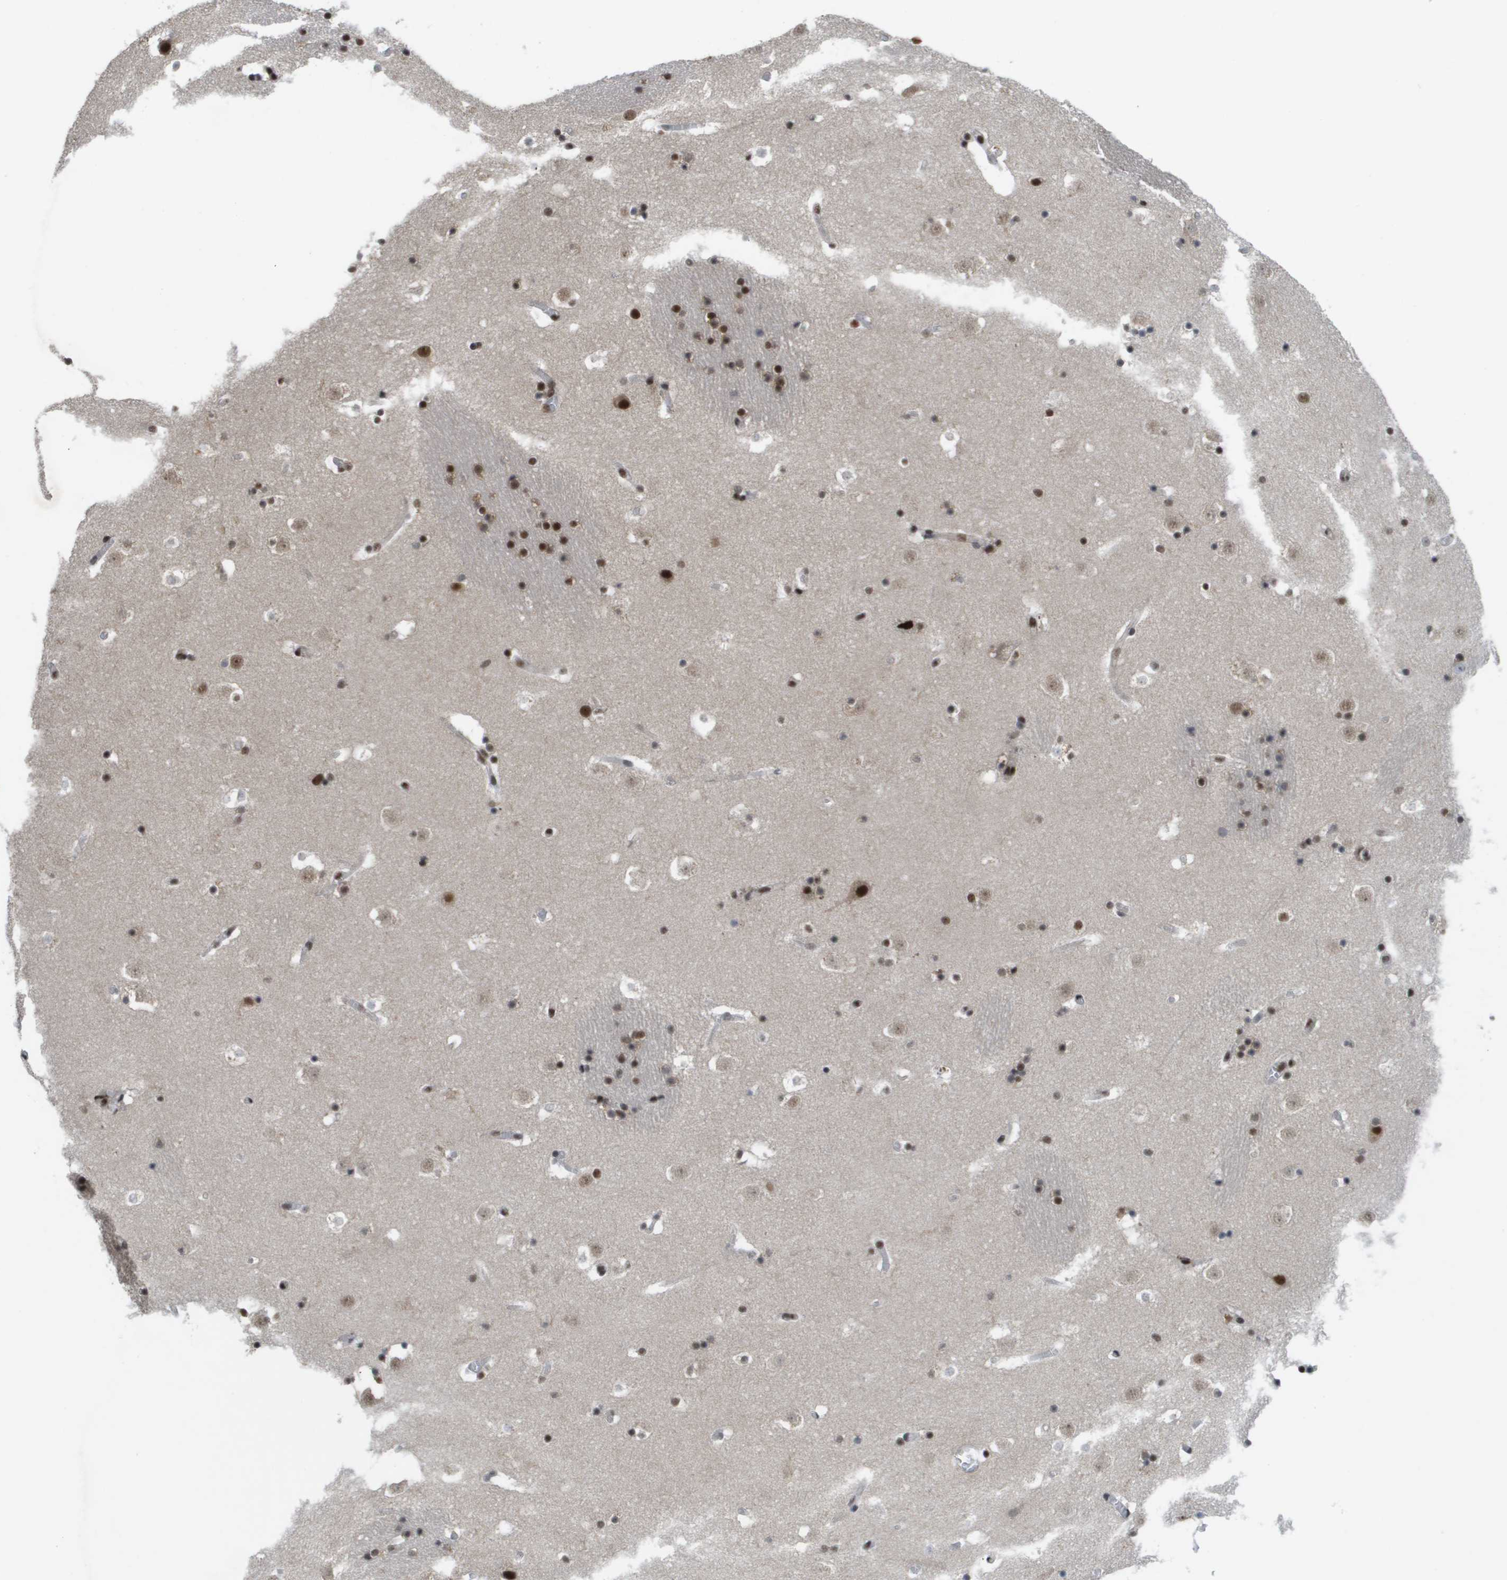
{"staining": {"intensity": "strong", "quantity": "<25%", "location": "nuclear"}, "tissue": "caudate", "cell_type": "Glial cells", "image_type": "normal", "snomed": [{"axis": "morphology", "description": "Normal tissue, NOS"}, {"axis": "topography", "description": "Lateral ventricle wall"}], "caption": "Immunohistochemical staining of normal caudate demonstrates <25% levels of strong nuclear protein positivity in approximately <25% of glial cells. (brown staining indicates protein expression, while blue staining denotes nuclei).", "gene": "CDT1", "patient": {"sex": "male", "age": 45}}